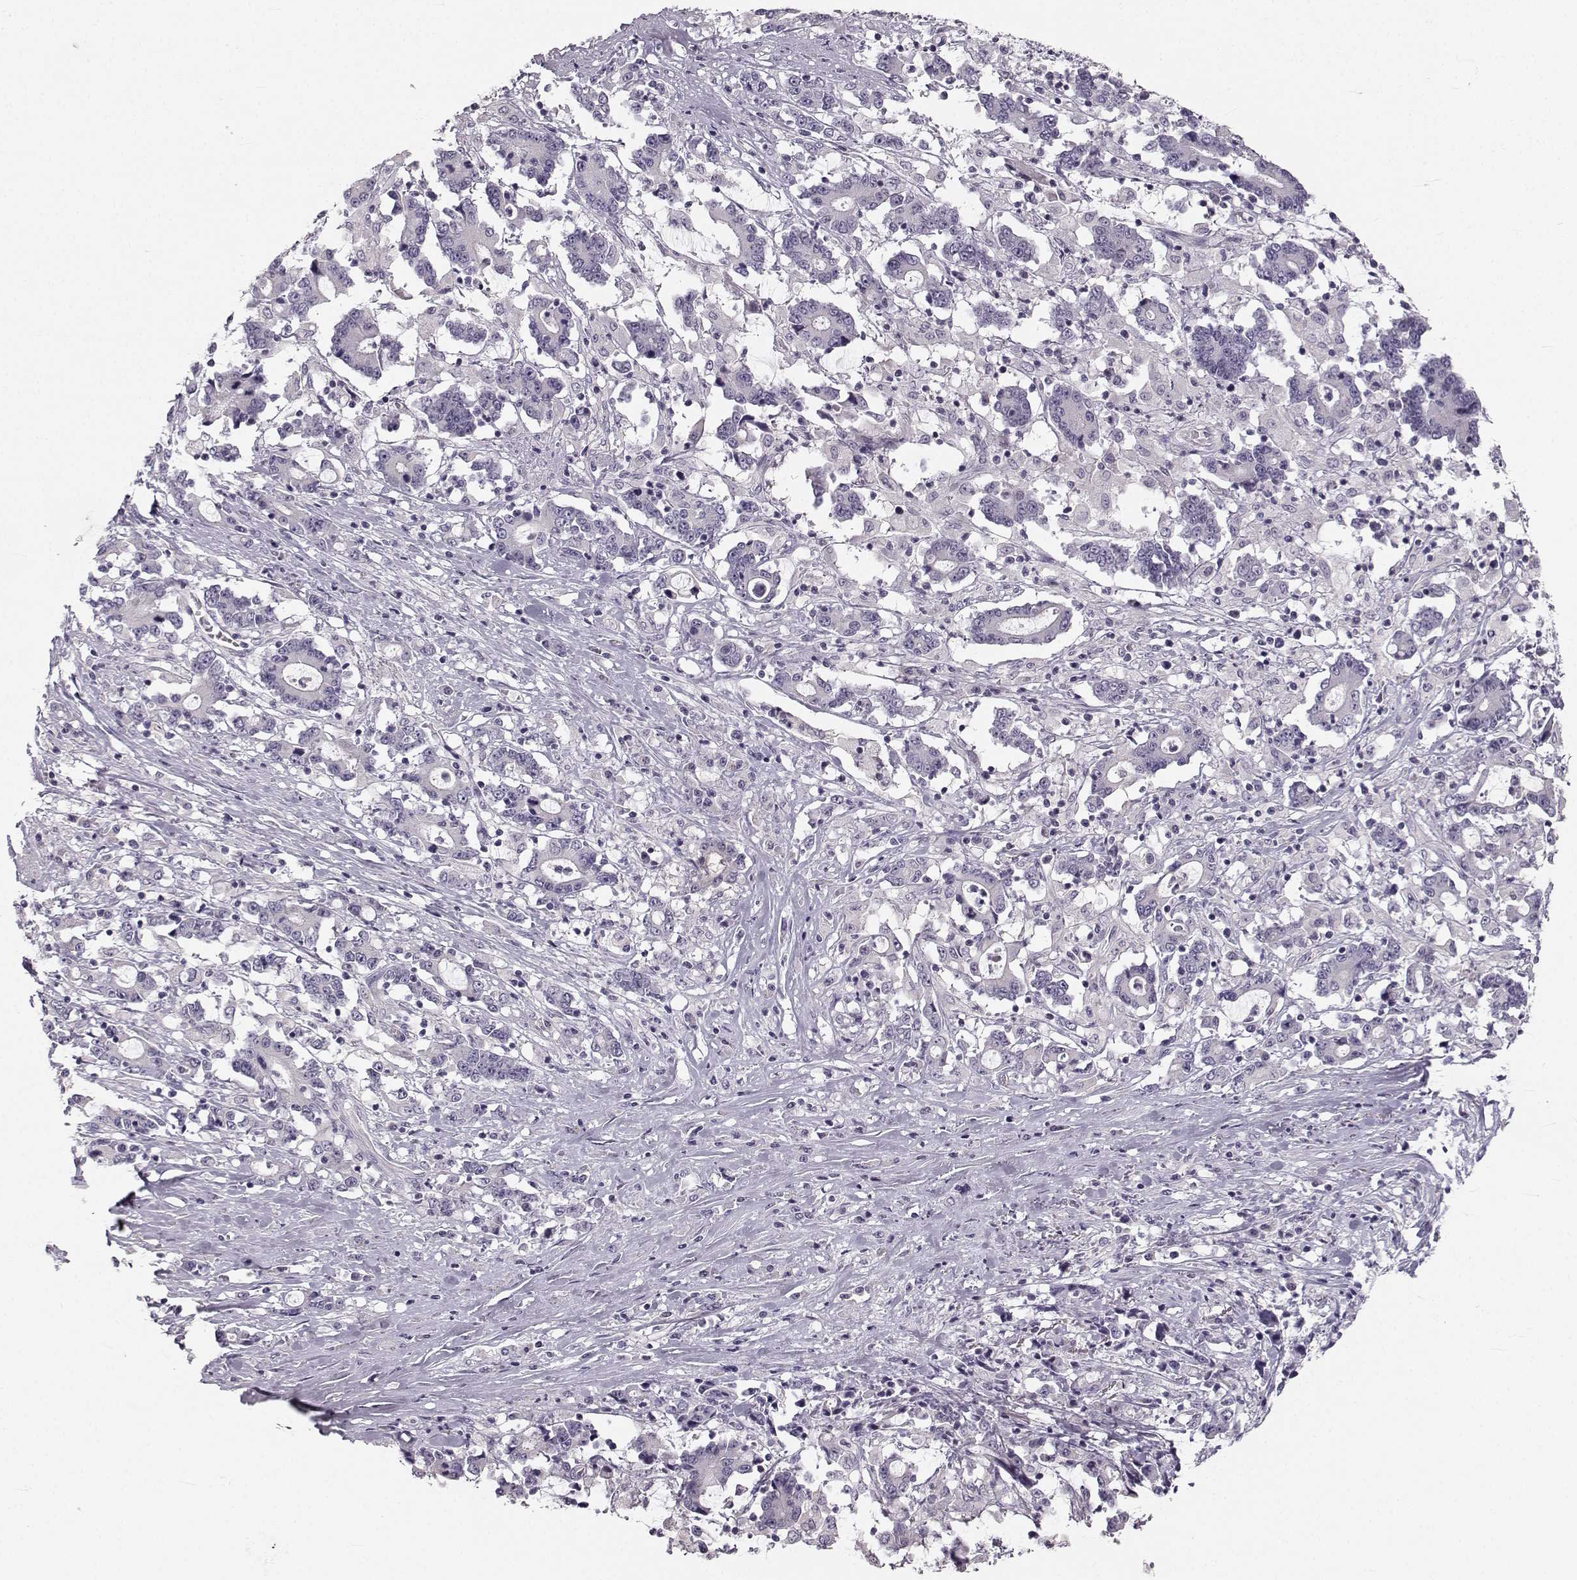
{"staining": {"intensity": "negative", "quantity": "none", "location": "none"}, "tissue": "stomach cancer", "cell_type": "Tumor cells", "image_type": "cancer", "snomed": [{"axis": "morphology", "description": "Adenocarcinoma, NOS"}, {"axis": "topography", "description": "Stomach, upper"}], "caption": "This is an immunohistochemistry micrograph of human stomach cancer. There is no positivity in tumor cells.", "gene": "OIP5", "patient": {"sex": "male", "age": 68}}